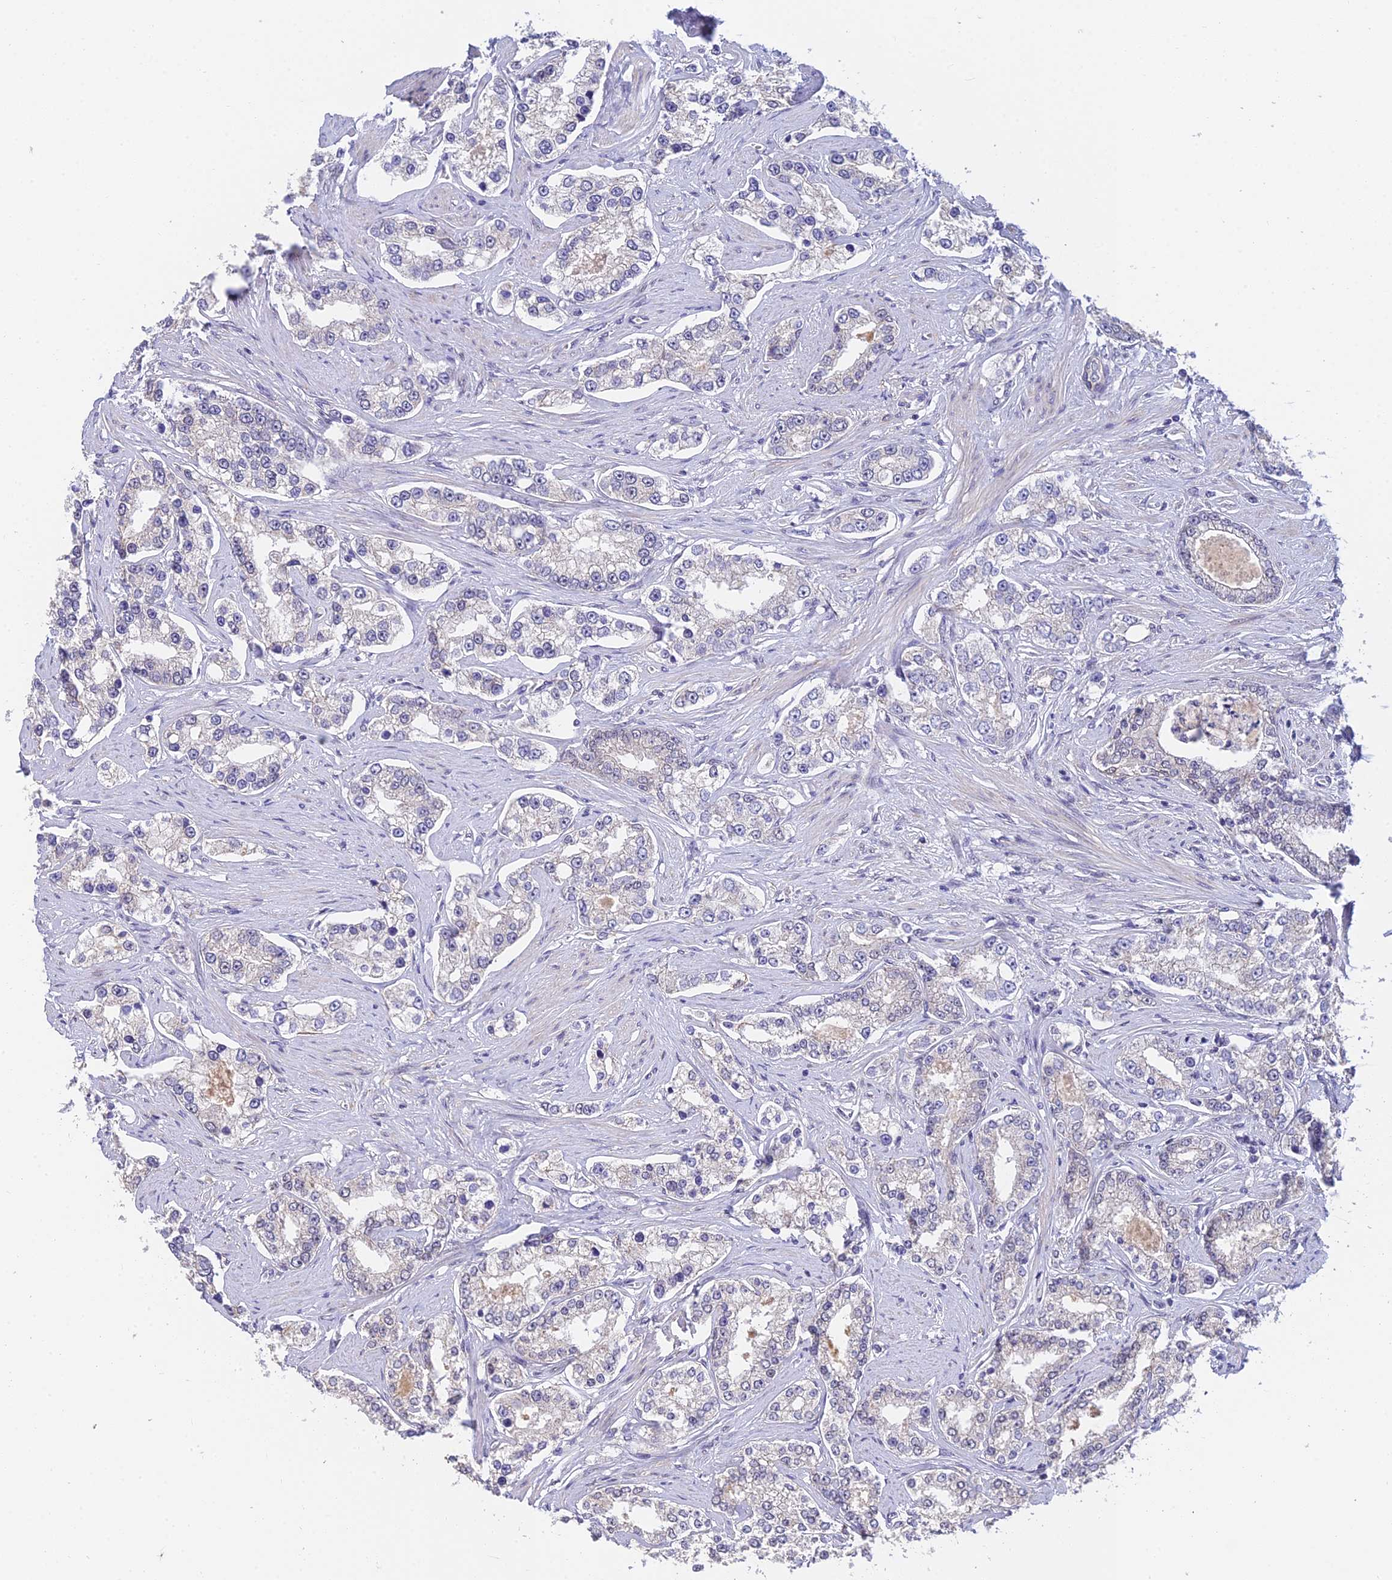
{"staining": {"intensity": "negative", "quantity": "none", "location": "none"}, "tissue": "prostate cancer", "cell_type": "Tumor cells", "image_type": "cancer", "snomed": [{"axis": "morphology", "description": "Normal tissue, NOS"}, {"axis": "morphology", "description": "Adenocarcinoma, High grade"}, {"axis": "topography", "description": "Prostate"}], "caption": "Immunohistochemistry of prostate cancer displays no expression in tumor cells.", "gene": "HOXB1", "patient": {"sex": "male", "age": 83}}